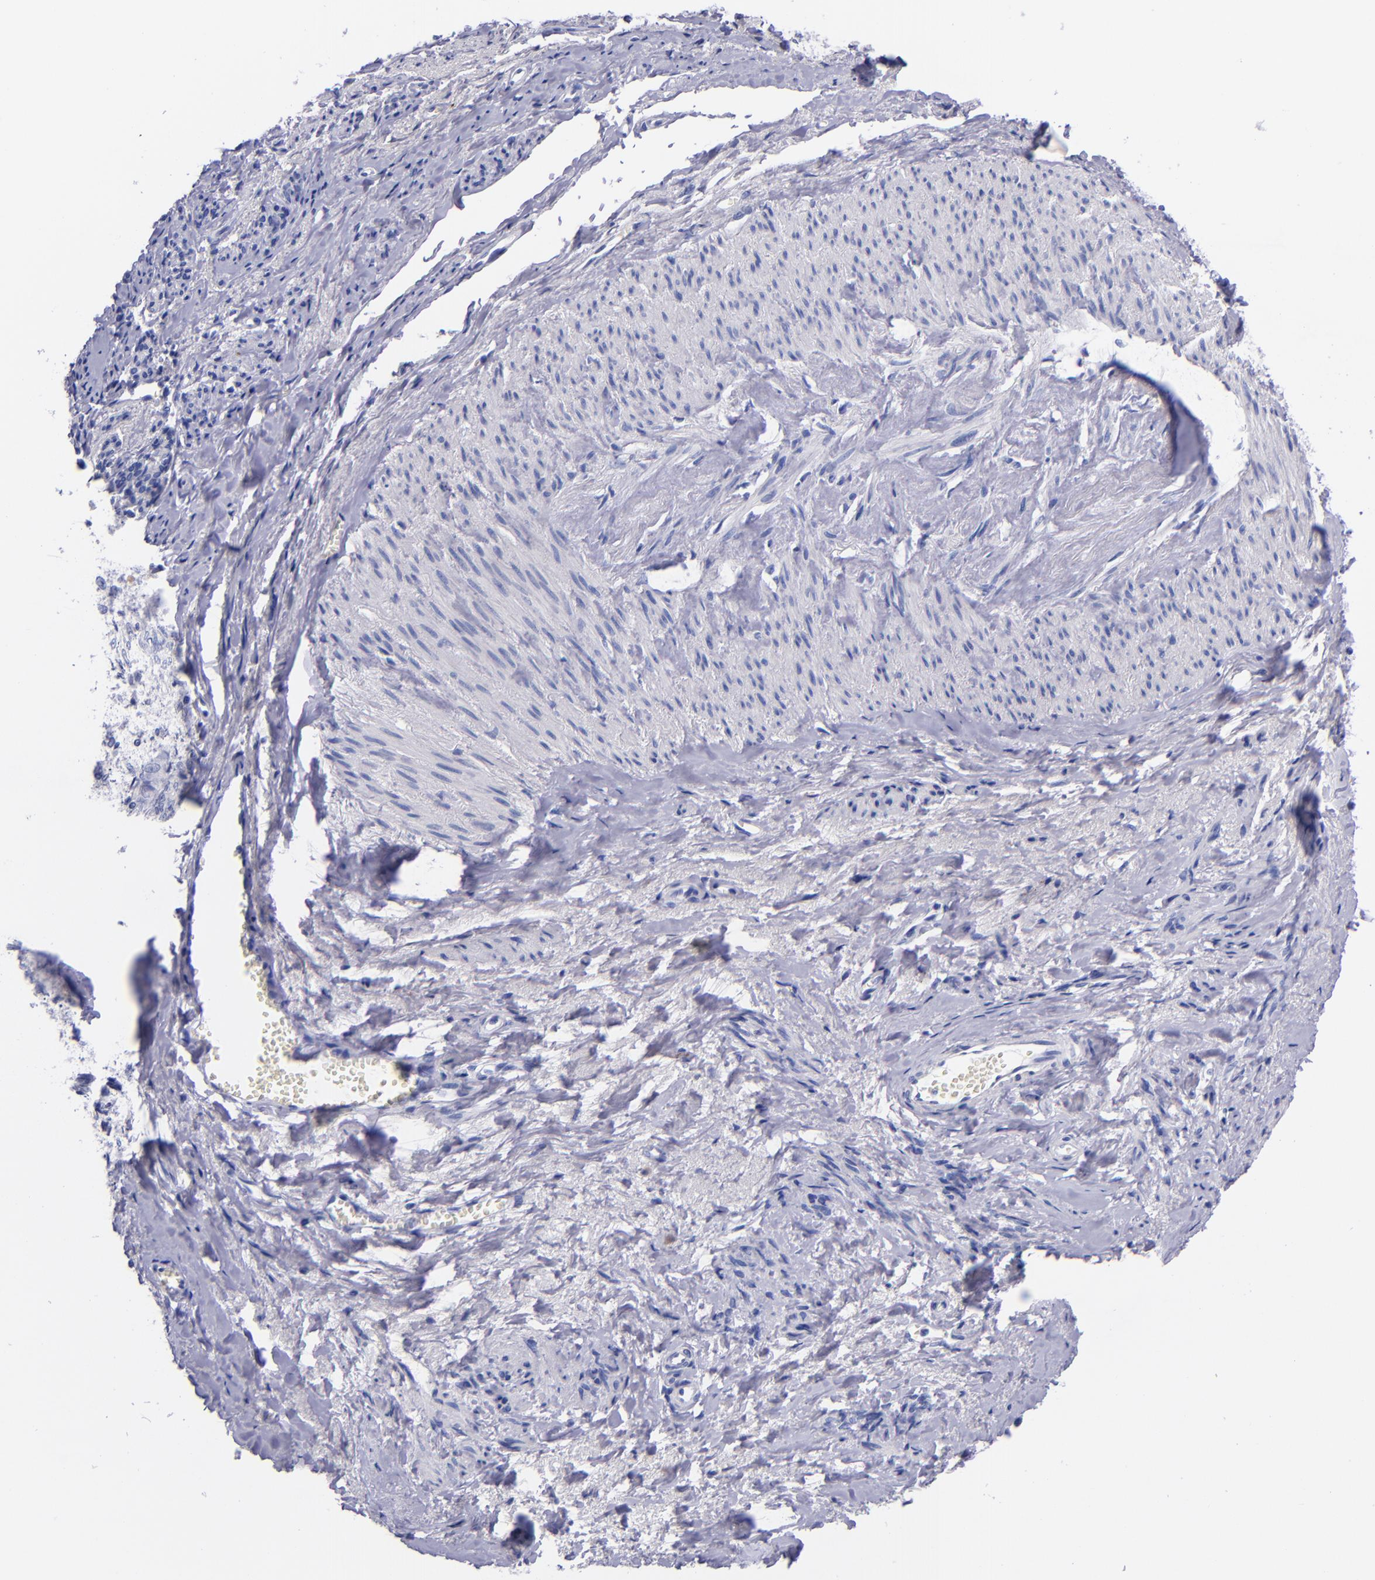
{"staining": {"intensity": "negative", "quantity": "none", "location": "none"}, "tissue": "endometrial cancer", "cell_type": "Tumor cells", "image_type": "cancer", "snomed": [{"axis": "morphology", "description": "Adenocarcinoma, NOS"}, {"axis": "topography", "description": "Endometrium"}], "caption": "An image of endometrial adenocarcinoma stained for a protein displays no brown staining in tumor cells.", "gene": "SV2A", "patient": {"sex": "female", "age": 75}}